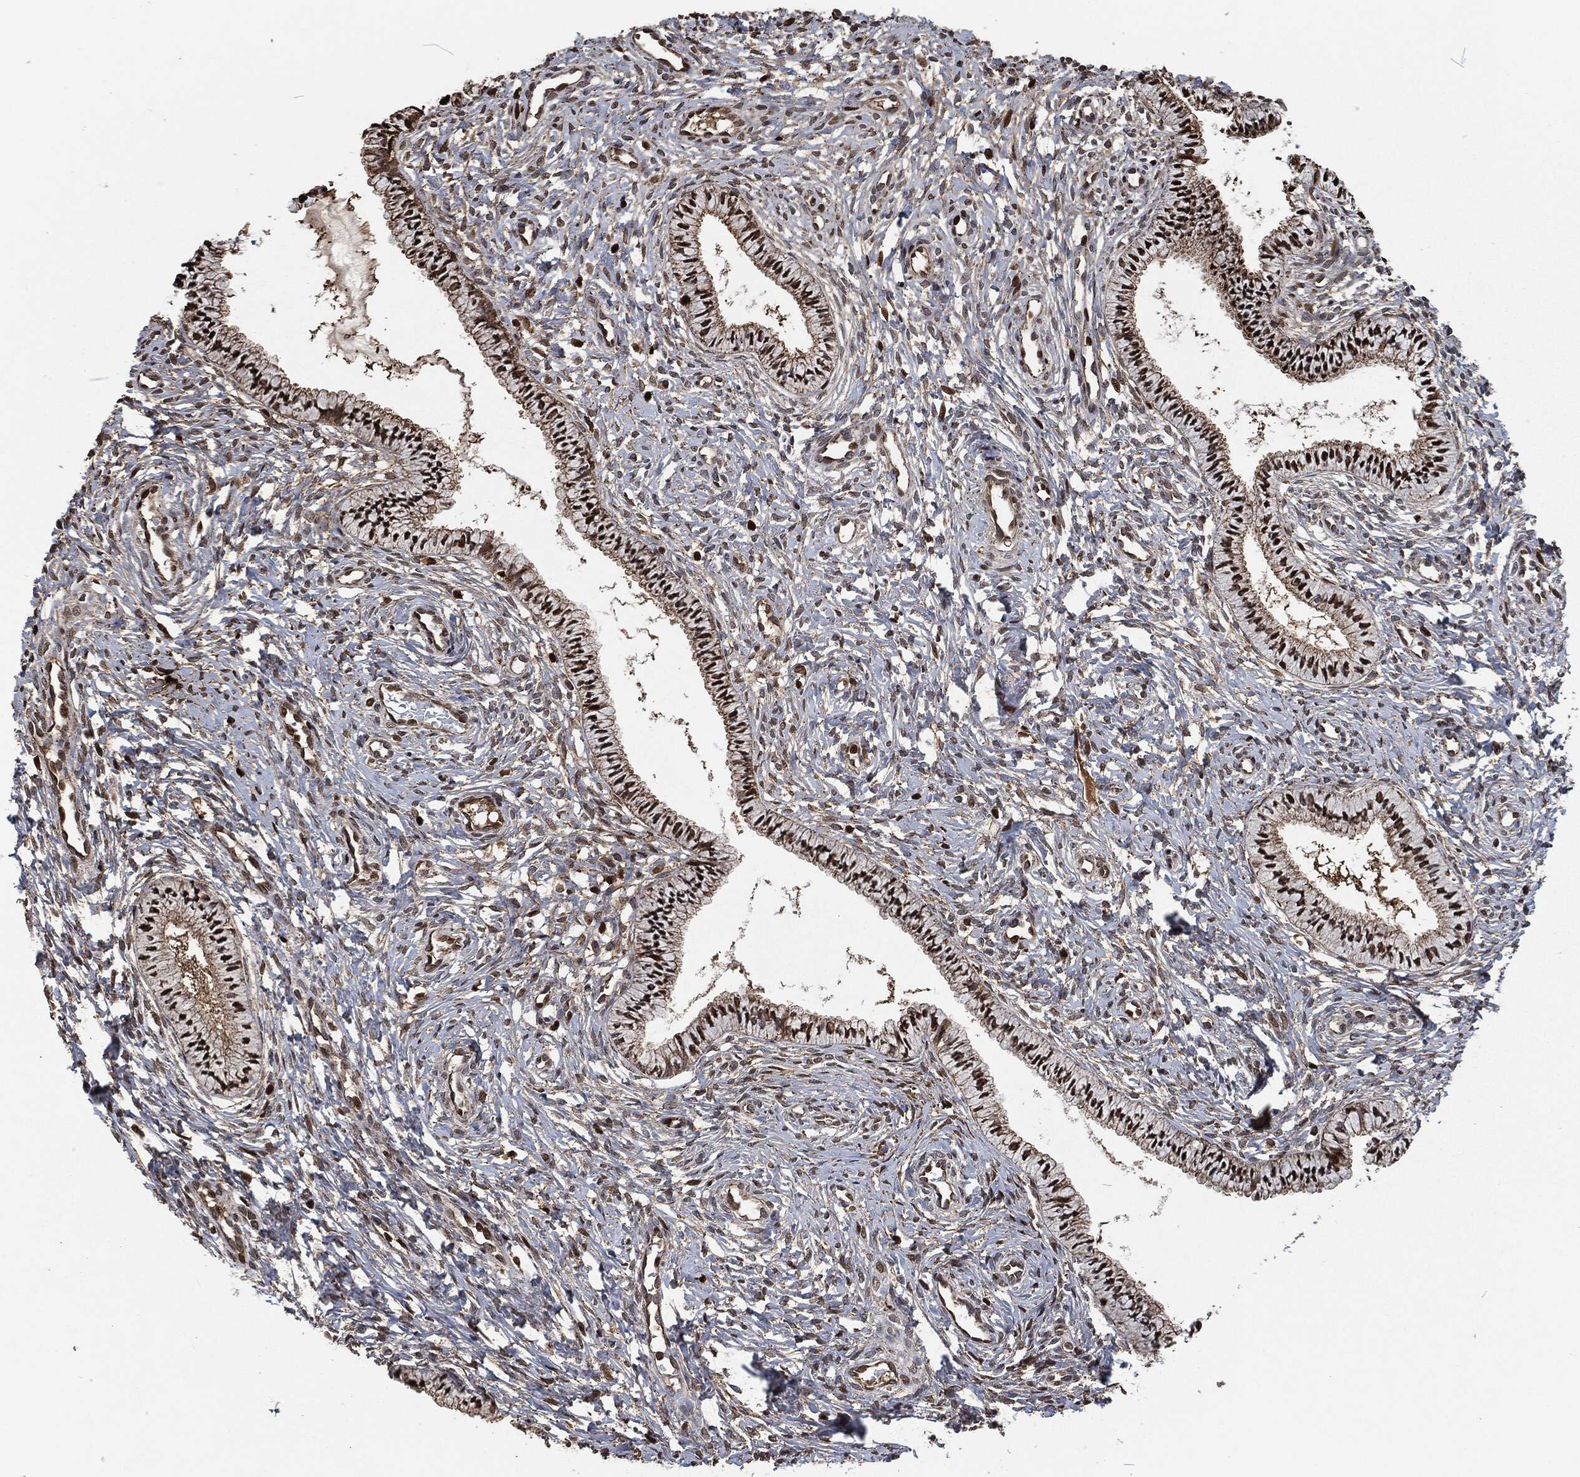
{"staining": {"intensity": "strong", "quantity": ">75%", "location": "nuclear"}, "tissue": "cervix", "cell_type": "Glandular cells", "image_type": "normal", "snomed": [{"axis": "morphology", "description": "Normal tissue, NOS"}, {"axis": "topography", "description": "Cervix"}], "caption": "High-power microscopy captured an immunohistochemistry photomicrograph of unremarkable cervix, revealing strong nuclear expression in approximately >75% of glandular cells.", "gene": "SNAI1", "patient": {"sex": "female", "age": 39}}